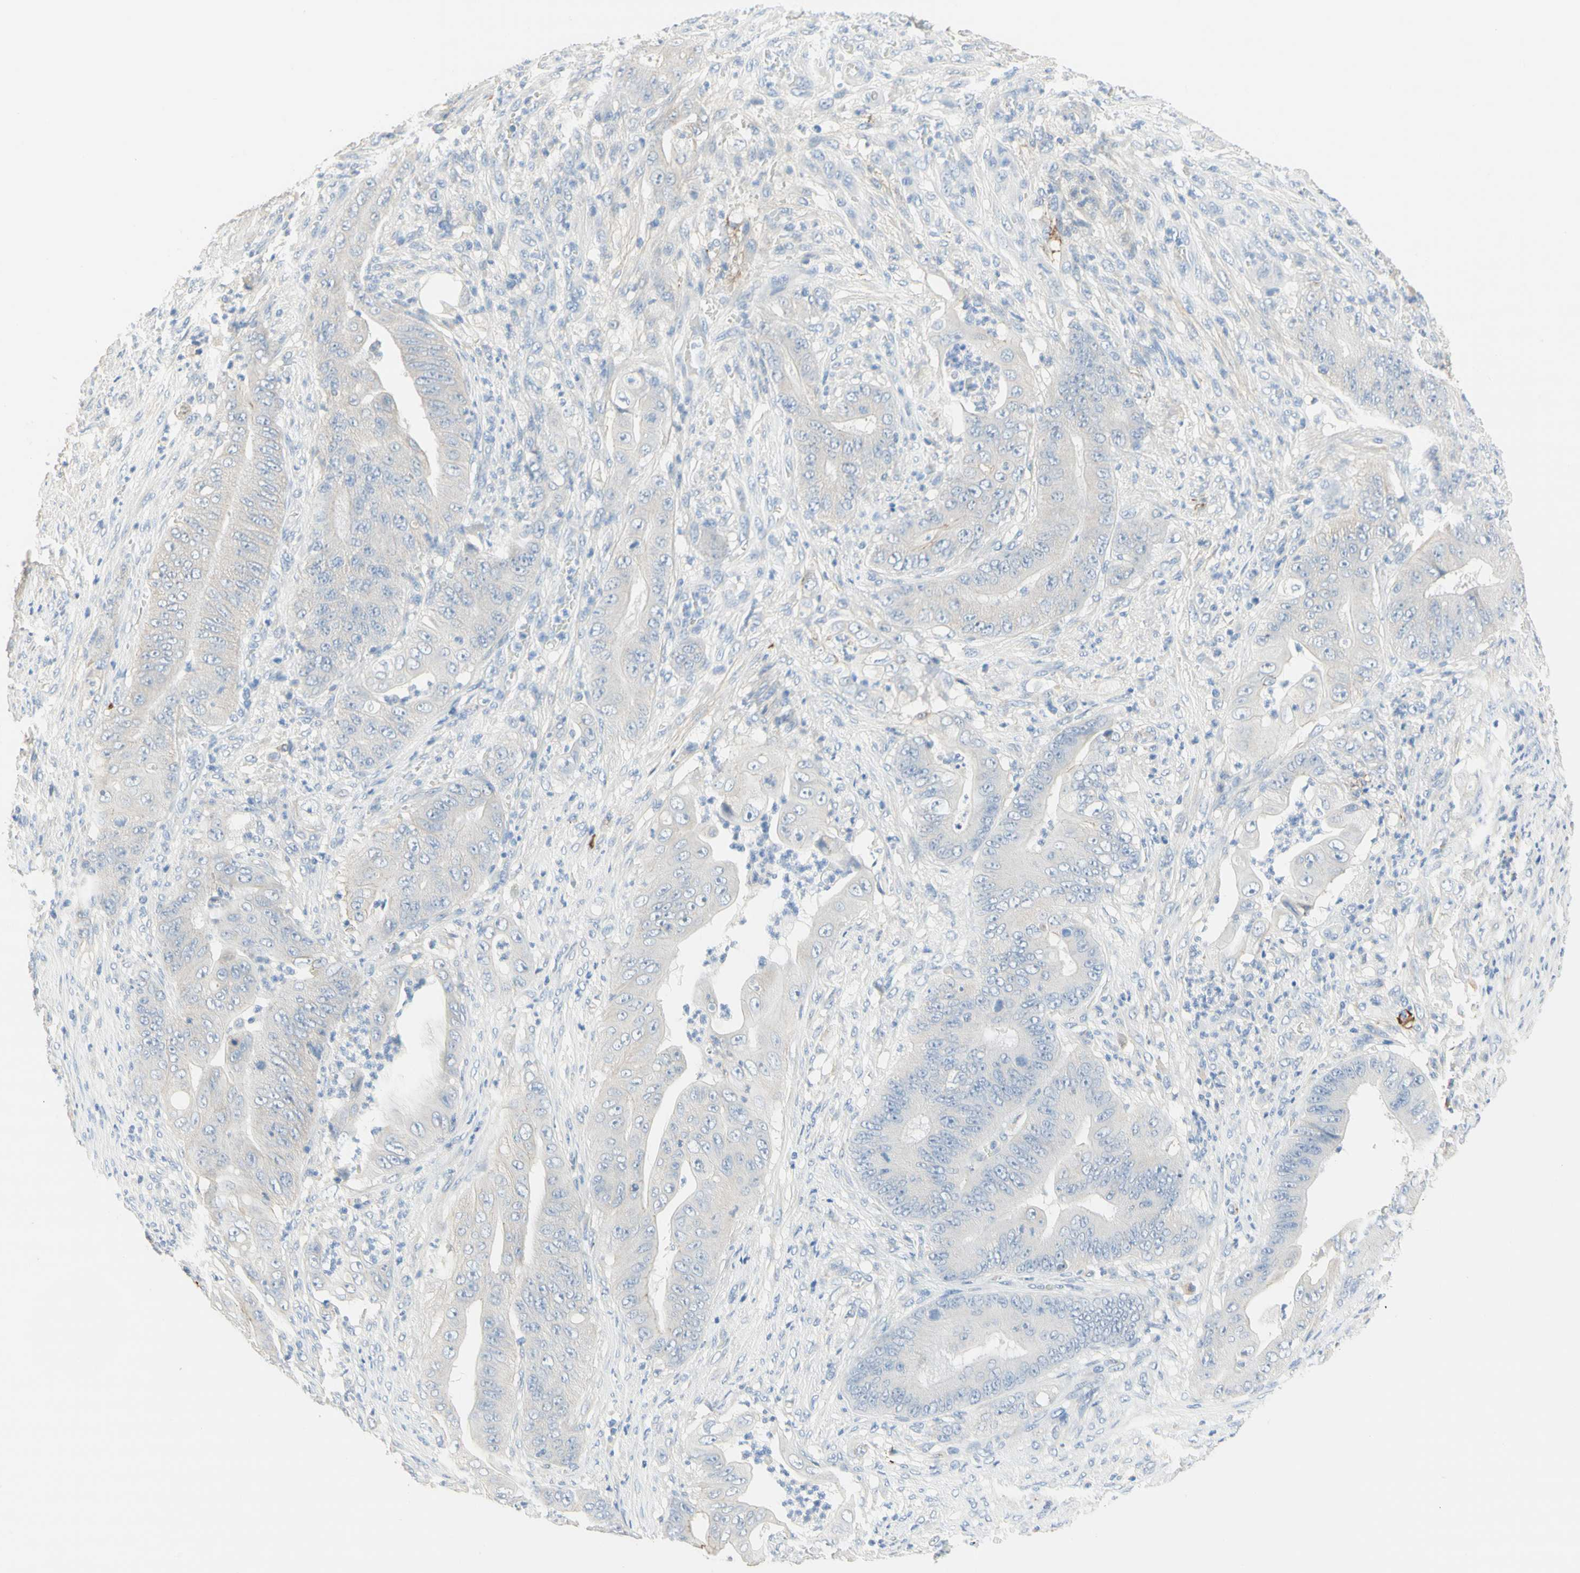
{"staining": {"intensity": "negative", "quantity": "none", "location": "none"}, "tissue": "stomach cancer", "cell_type": "Tumor cells", "image_type": "cancer", "snomed": [{"axis": "morphology", "description": "Adenocarcinoma, NOS"}, {"axis": "topography", "description": "Stomach"}], "caption": "Tumor cells are negative for protein expression in human stomach adenocarcinoma.", "gene": "NECTIN4", "patient": {"sex": "female", "age": 73}}